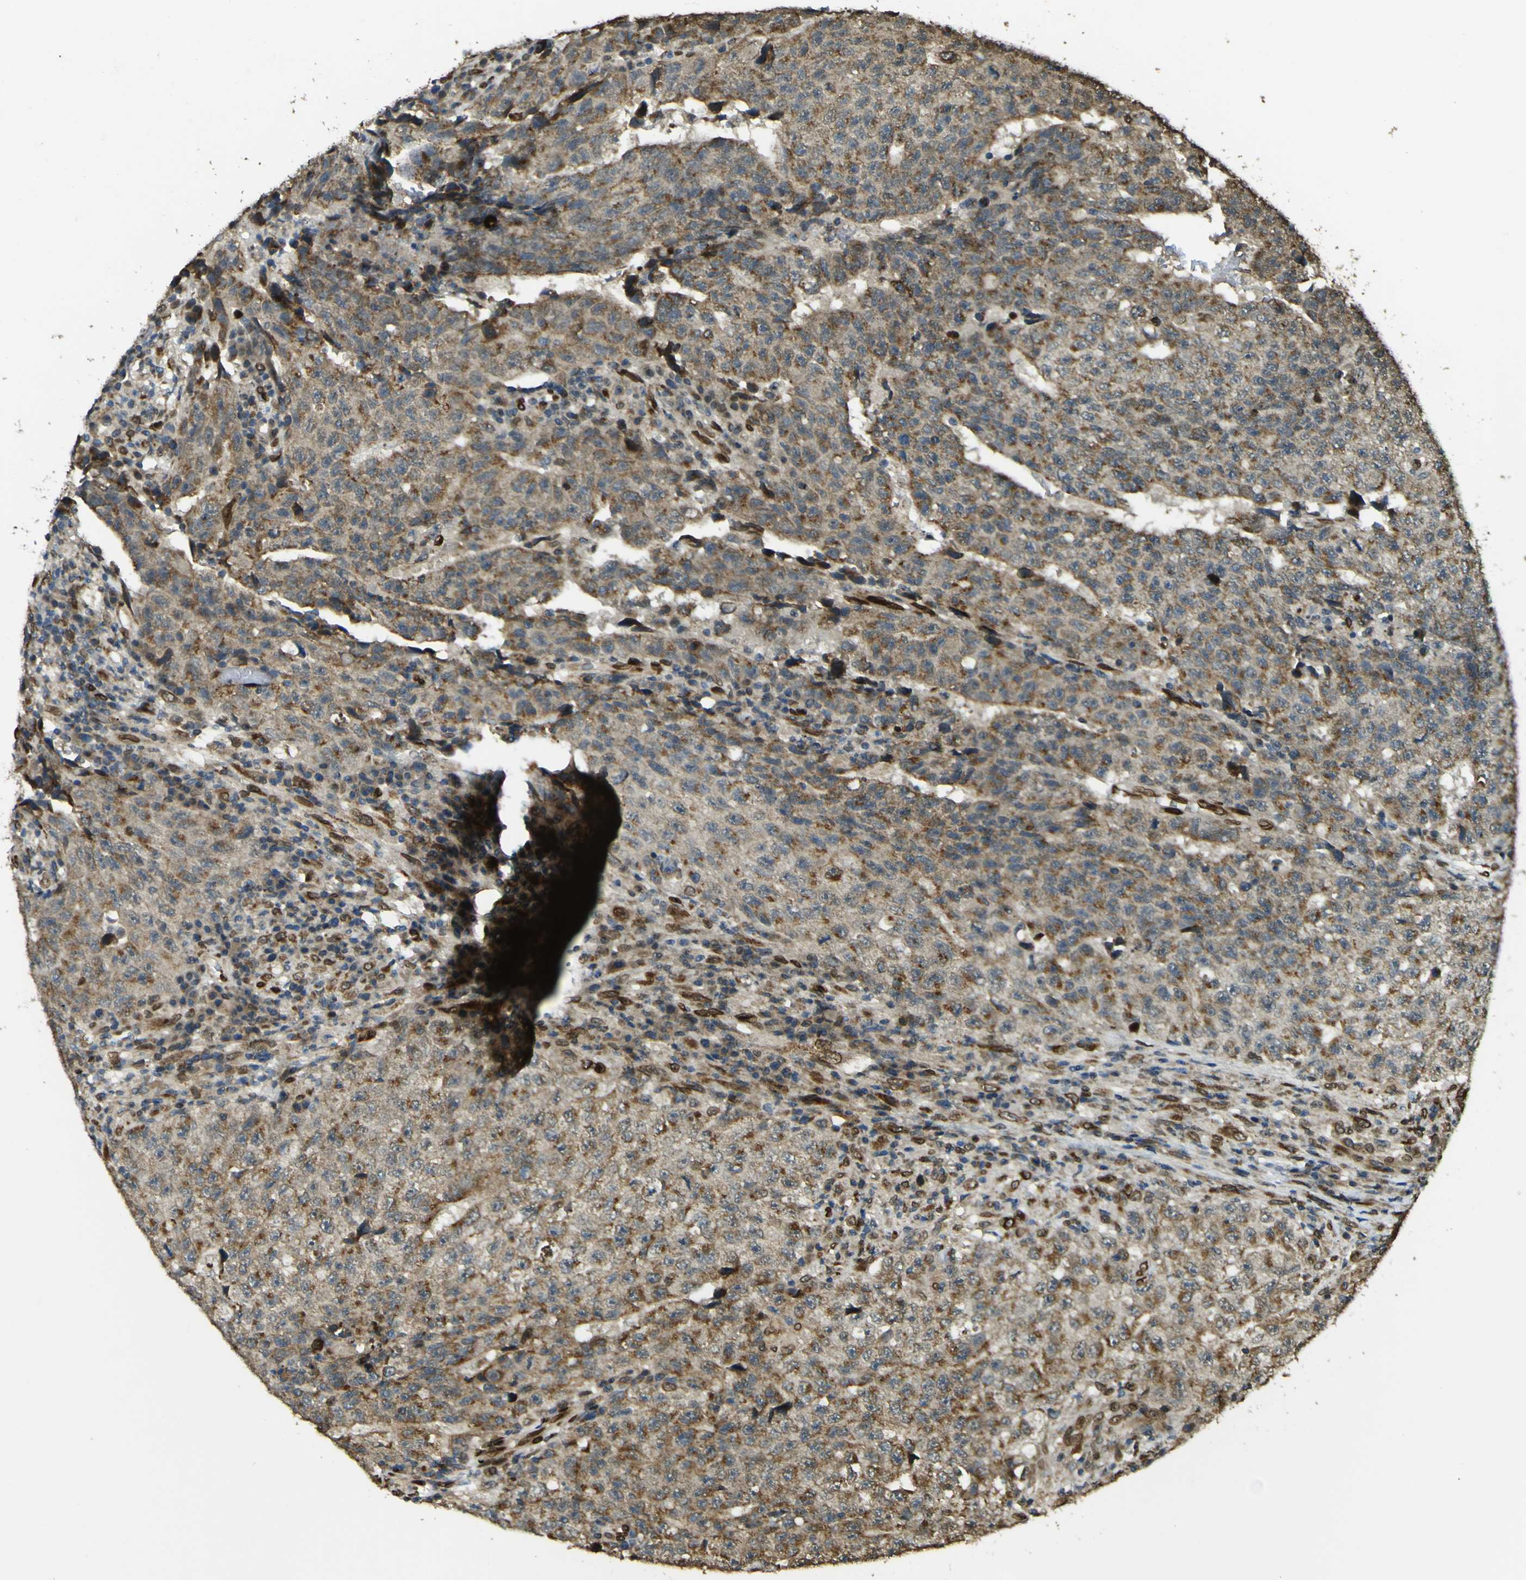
{"staining": {"intensity": "moderate", "quantity": ">75%", "location": "cytoplasmic/membranous"}, "tissue": "testis cancer", "cell_type": "Tumor cells", "image_type": "cancer", "snomed": [{"axis": "morphology", "description": "Necrosis, NOS"}, {"axis": "morphology", "description": "Carcinoma, Embryonal, NOS"}, {"axis": "topography", "description": "Testis"}], "caption": "Immunohistochemistry of embryonal carcinoma (testis) reveals medium levels of moderate cytoplasmic/membranous positivity in approximately >75% of tumor cells. (Stains: DAB (3,3'-diaminobenzidine) in brown, nuclei in blue, Microscopy: brightfield microscopy at high magnification).", "gene": "GALNT1", "patient": {"sex": "male", "age": 19}}